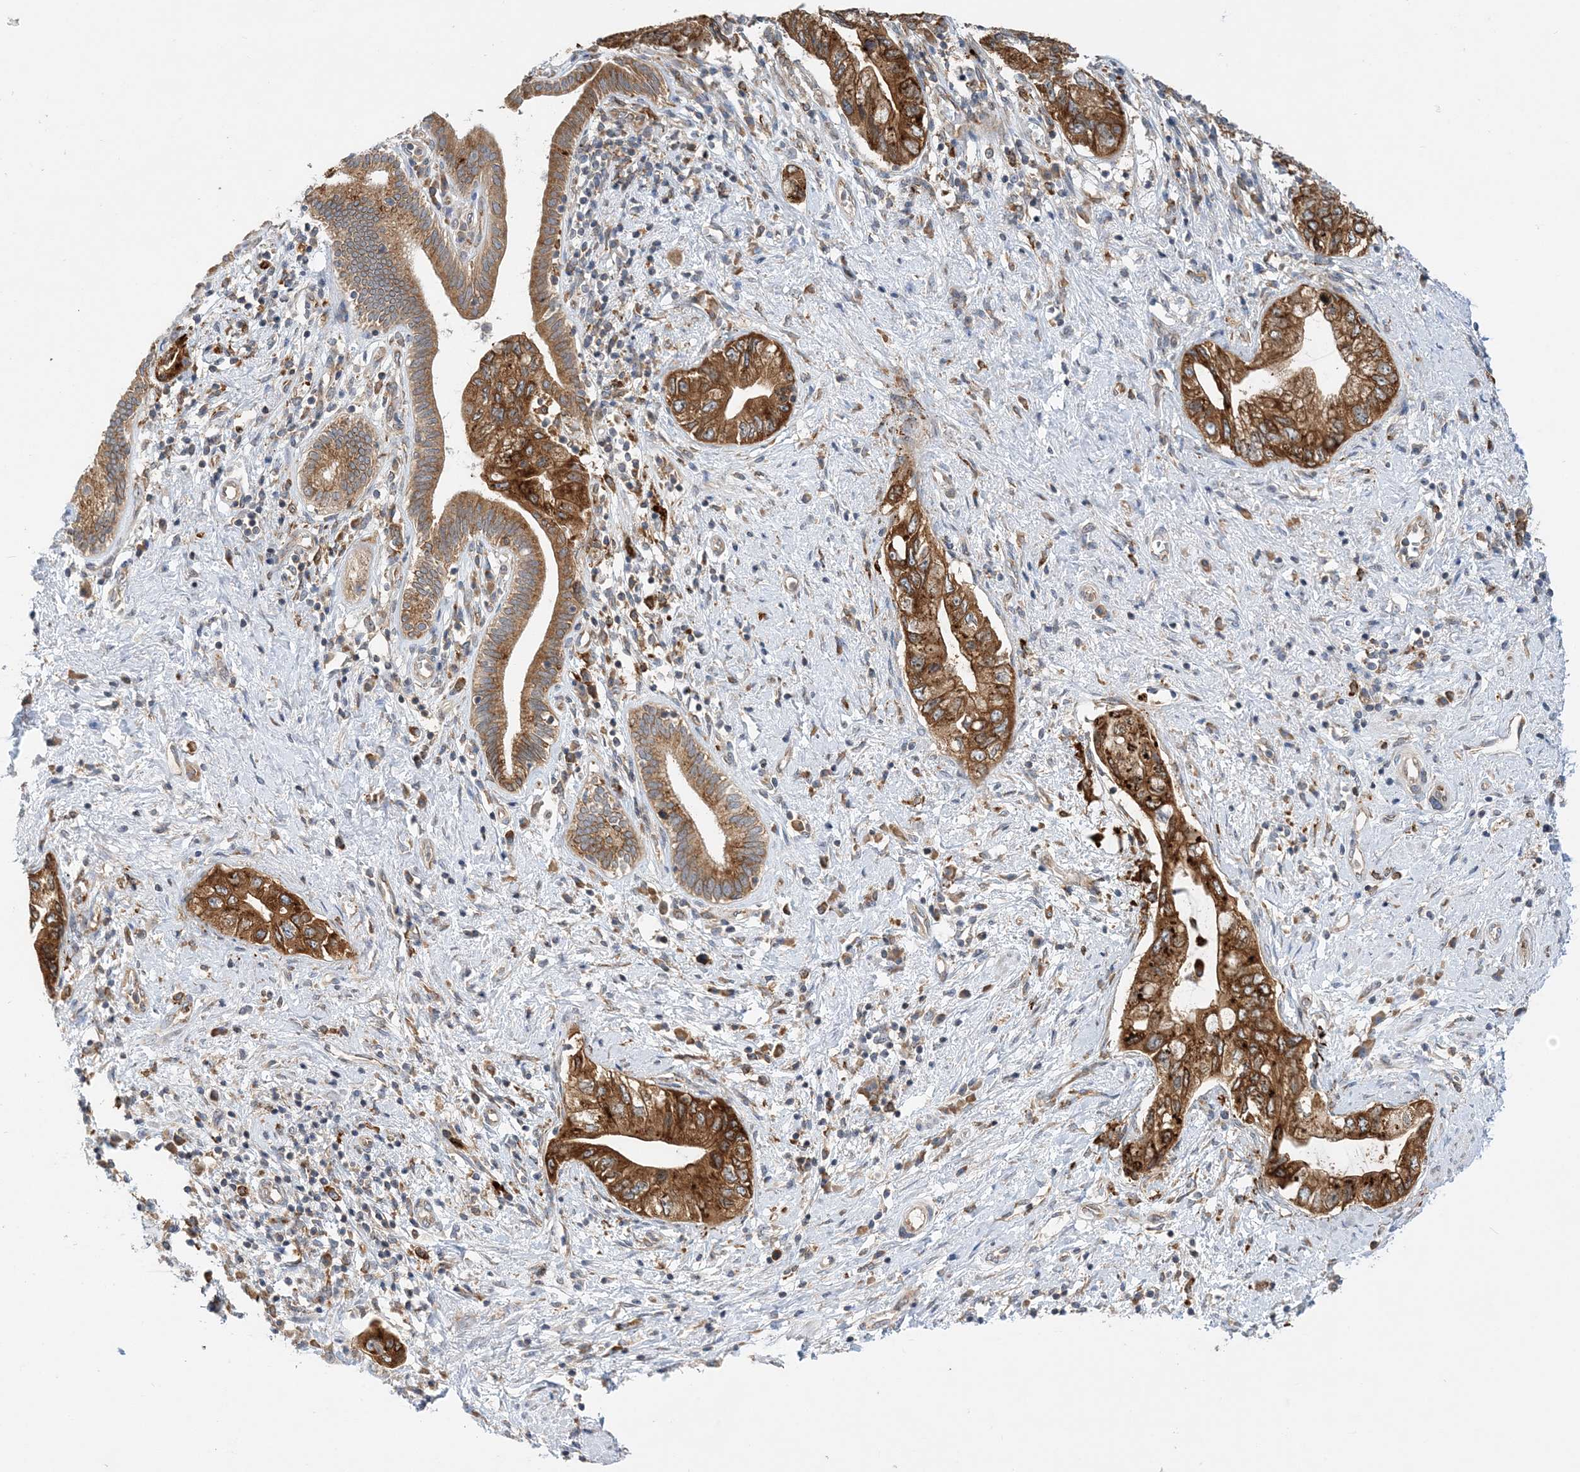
{"staining": {"intensity": "strong", "quantity": ">75%", "location": "cytoplasmic/membranous"}, "tissue": "pancreatic cancer", "cell_type": "Tumor cells", "image_type": "cancer", "snomed": [{"axis": "morphology", "description": "Adenocarcinoma, NOS"}, {"axis": "topography", "description": "Pancreas"}], "caption": "IHC staining of pancreatic adenocarcinoma, which reveals high levels of strong cytoplasmic/membranous expression in approximately >75% of tumor cells indicating strong cytoplasmic/membranous protein staining. The staining was performed using DAB (brown) for protein detection and nuclei were counterstained in hematoxylin (blue).", "gene": "LARP4B", "patient": {"sex": "female", "age": 73}}